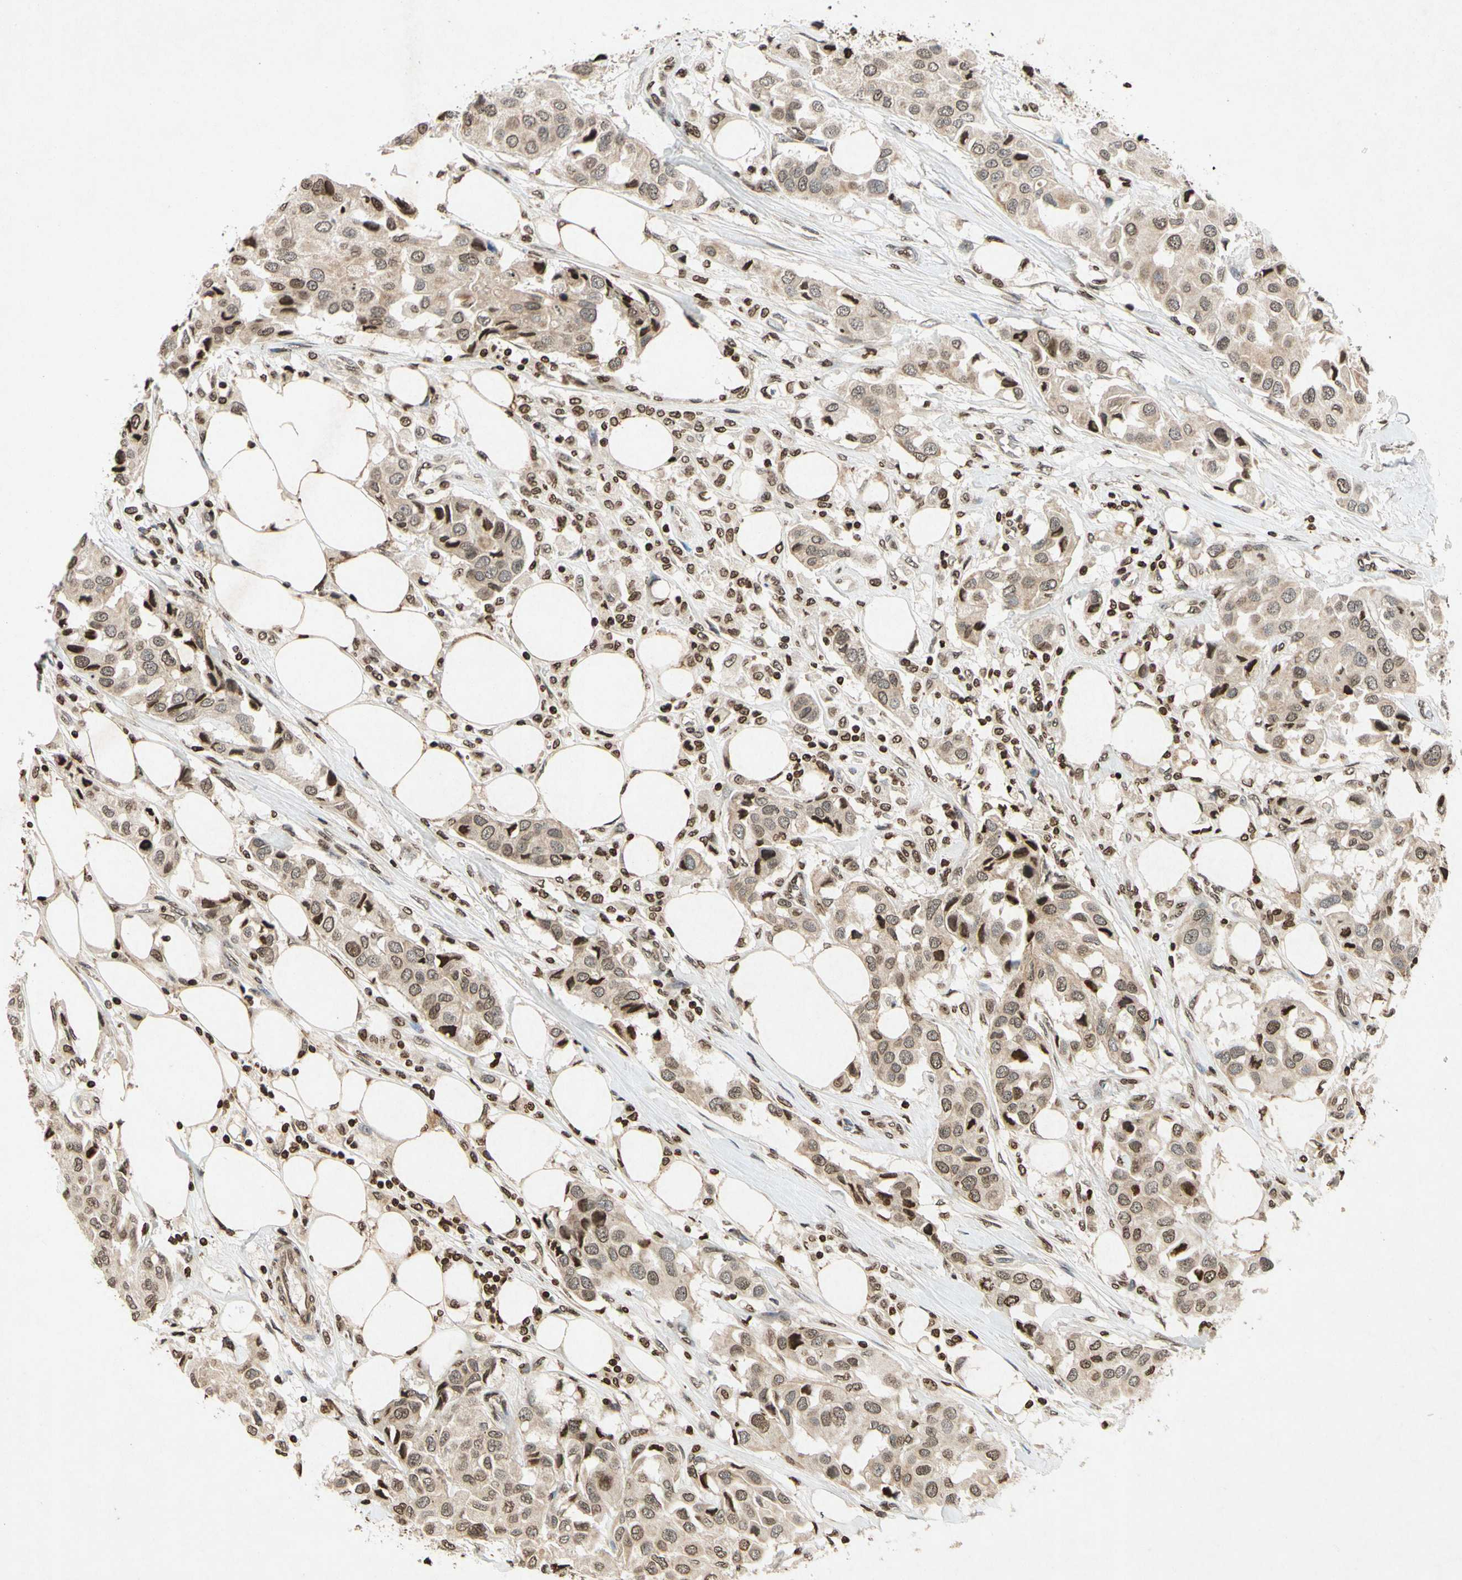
{"staining": {"intensity": "moderate", "quantity": ">75%", "location": "cytoplasmic/membranous,nuclear"}, "tissue": "breast cancer", "cell_type": "Tumor cells", "image_type": "cancer", "snomed": [{"axis": "morphology", "description": "Duct carcinoma"}, {"axis": "topography", "description": "Breast"}], "caption": "Protein analysis of breast infiltrating ductal carcinoma tissue demonstrates moderate cytoplasmic/membranous and nuclear positivity in approximately >75% of tumor cells. The staining is performed using DAB (3,3'-diaminobenzidine) brown chromogen to label protein expression. The nuclei are counter-stained blue using hematoxylin.", "gene": "HOXB3", "patient": {"sex": "female", "age": 80}}